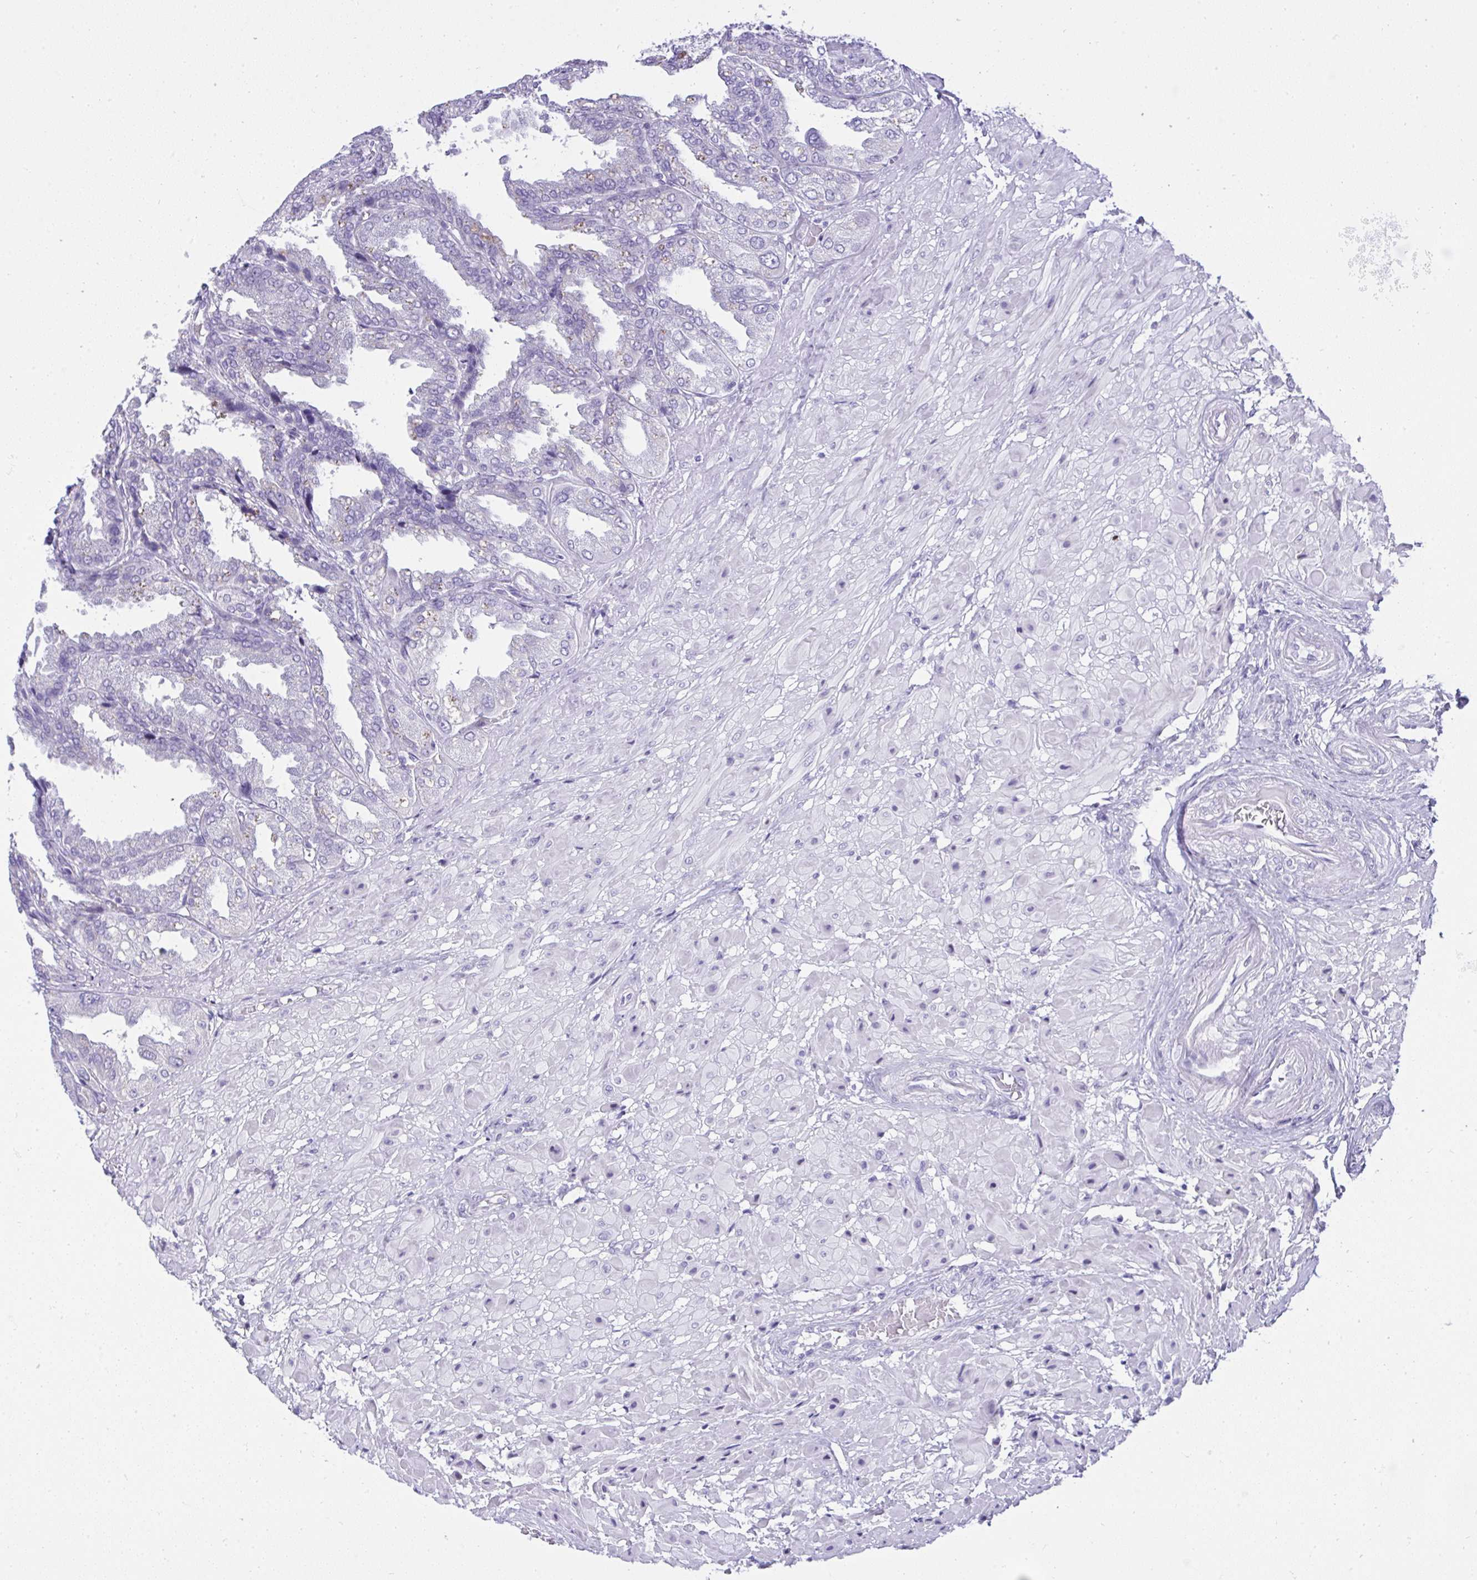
{"staining": {"intensity": "negative", "quantity": "none", "location": "none"}, "tissue": "seminal vesicle", "cell_type": "Glandular cells", "image_type": "normal", "snomed": [{"axis": "morphology", "description": "Normal tissue, NOS"}, {"axis": "topography", "description": "Seminal veicle"}], "caption": "The histopathology image displays no staining of glandular cells in unremarkable seminal vesicle. Nuclei are stained in blue.", "gene": "RNF183", "patient": {"sex": "male", "age": 55}}